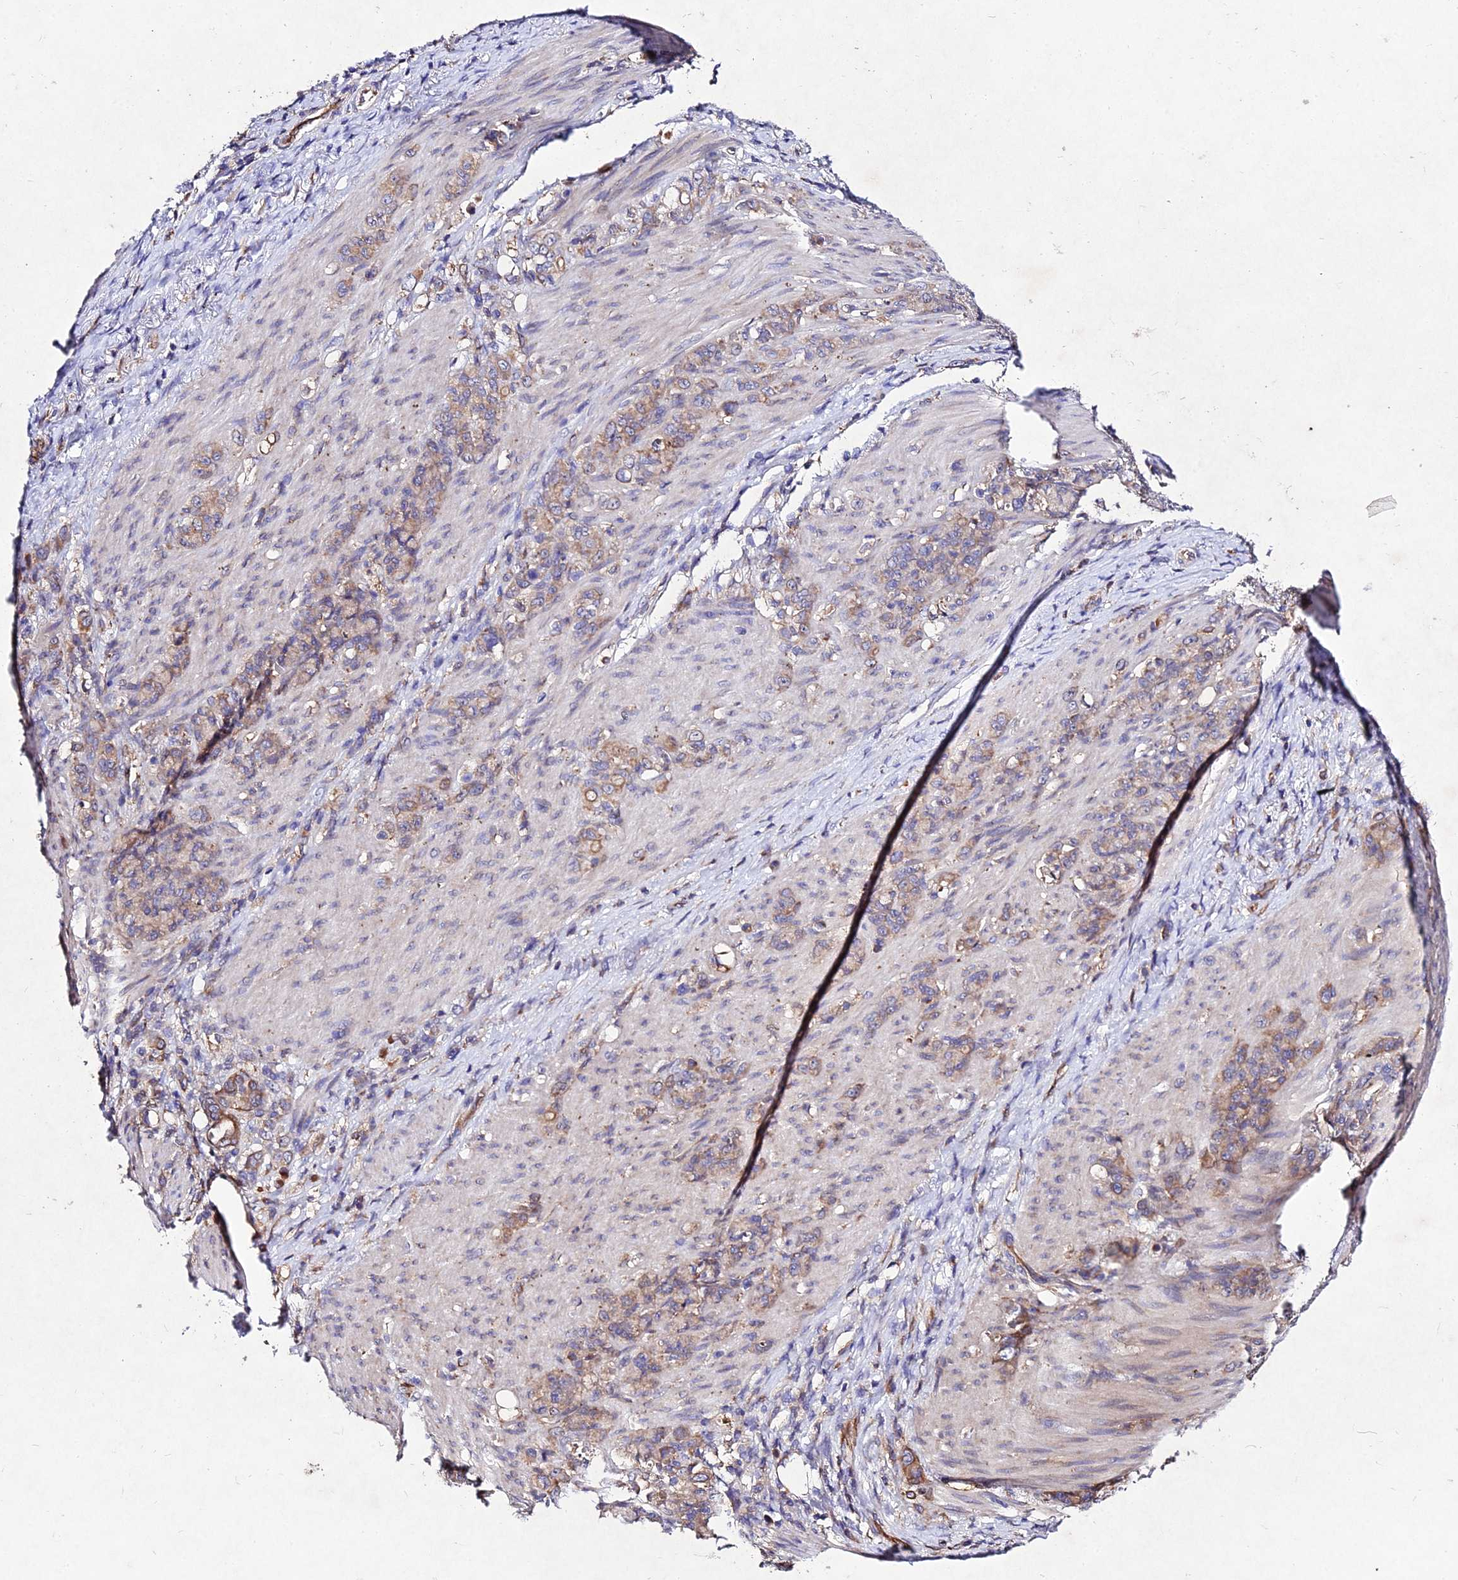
{"staining": {"intensity": "moderate", "quantity": ">75%", "location": "cytoplasmic/membranous"}, "tissue": "stomach cancer", "cell_type": "Tumor cells", "image_type": "cancer", "snomed": [{"axis": "morphology", "description": "Adenocarcinoma, NOS"}, {"axis": "topography", "description": "Stomach"}], "caption": "Immunohistochemical staining of adenocarcinoma (stomach) shows medium levels of moderate cytoplasmic/membranous expression in about >75% of tumor cells. (DAB IHC, brown staining for protein, blue staining for nuclei).", "gene": "AP3M2", "patient": {"sex": "female", "age": 79}}